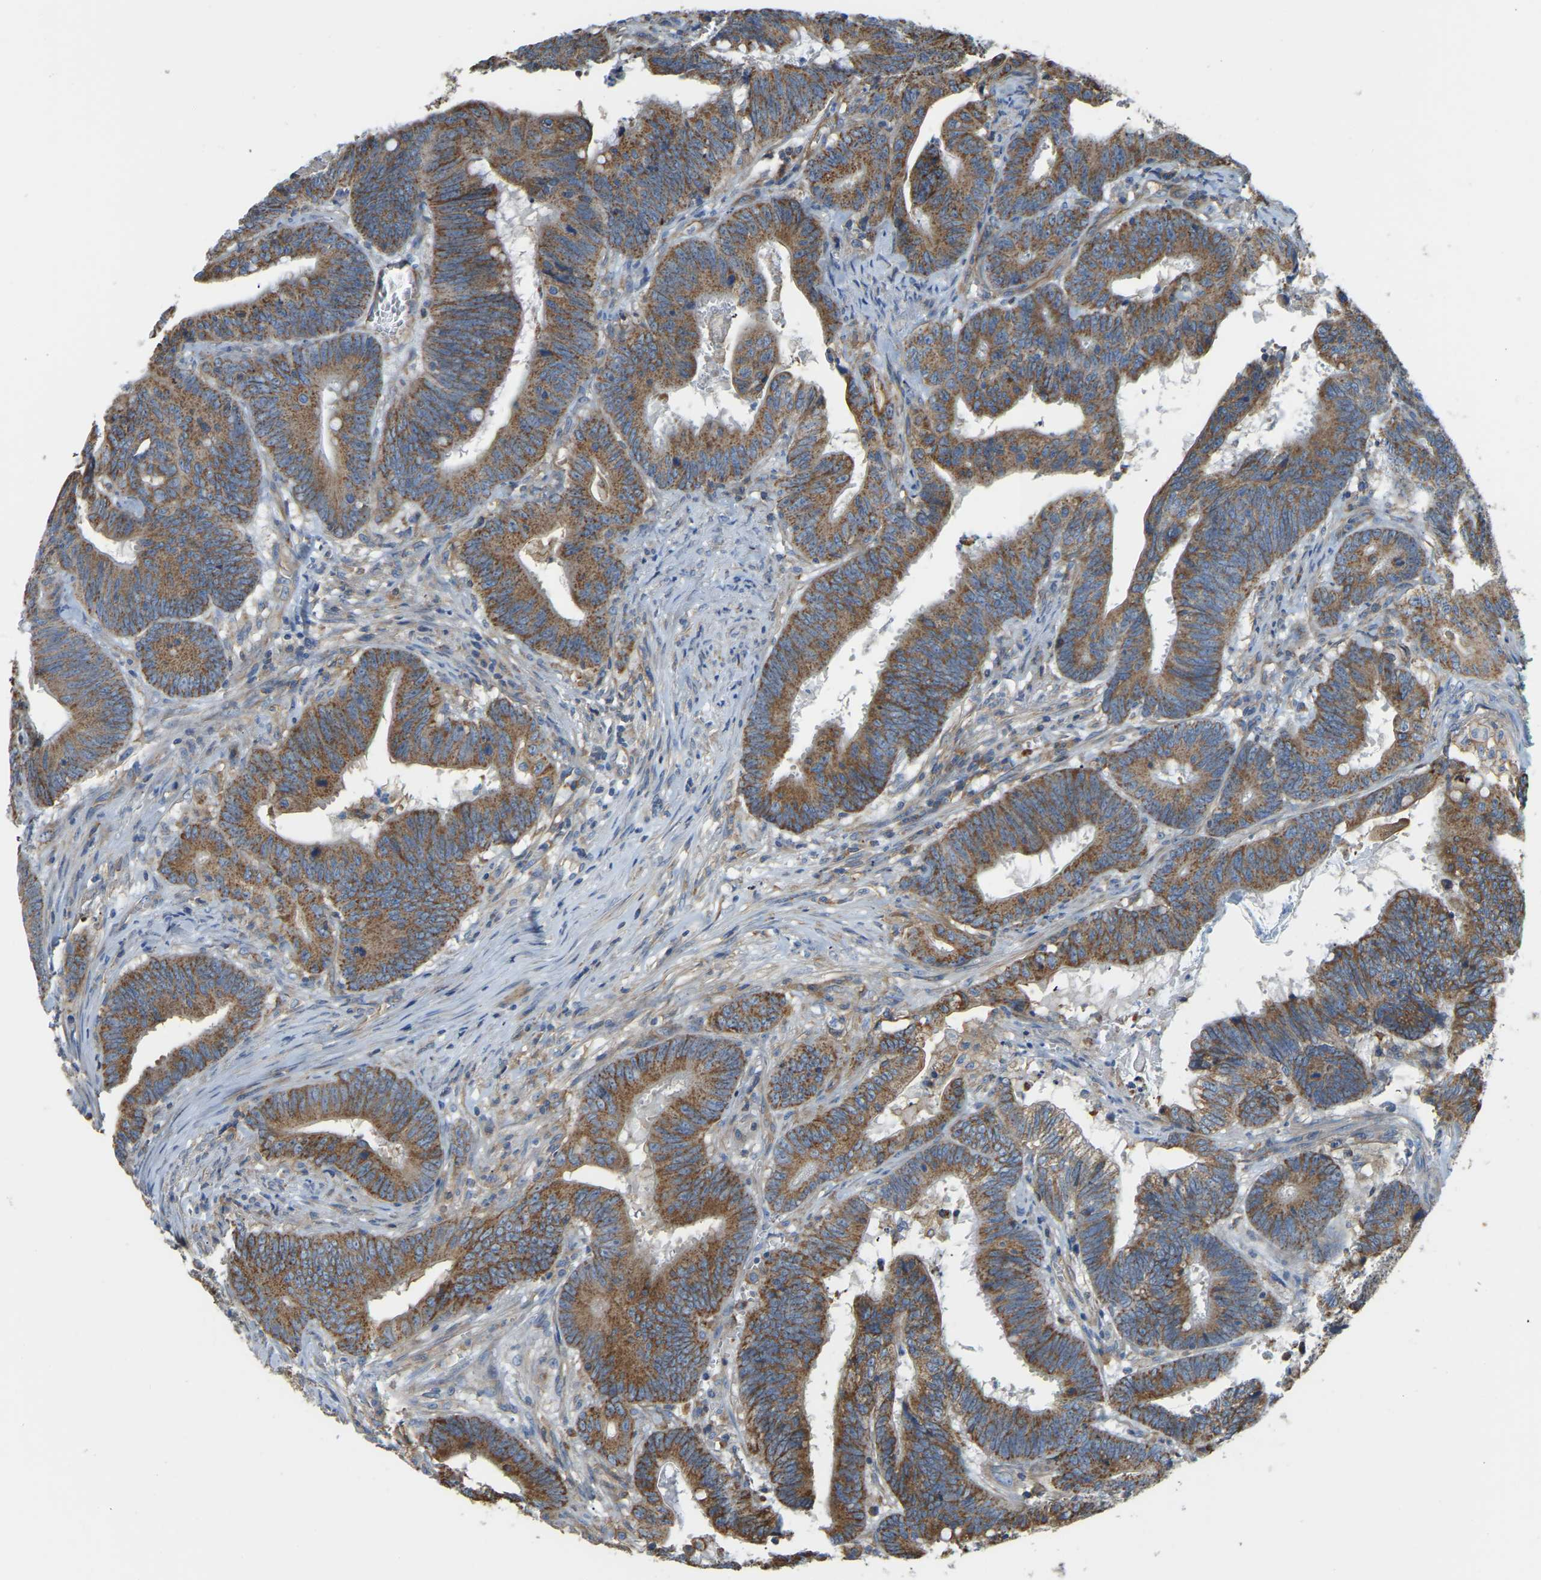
{"staining": {"intensity": "moderate", "quantity": ">75%", "location": "cytoplasmic/membranous"}, "tissue": "colorectal cancer", "cell_type": "Tumor cells", "image_type": "cancer", "snomed": [{"axis": "morphology", "description": "Adenocarcinoma, NOS"}, {"axis": "topography", "description": "Colon"}], "caption": "Protein staining demonstrates moderate cytoplasmic/membranous staining in about >75% of tumor cells in adenocarcinoma (colorectal). The protein of interest is shown in brown color, while the nuclei are stained blue.", "gene": "AHNAK", "patient": {"sex": "male", "age": 45}}